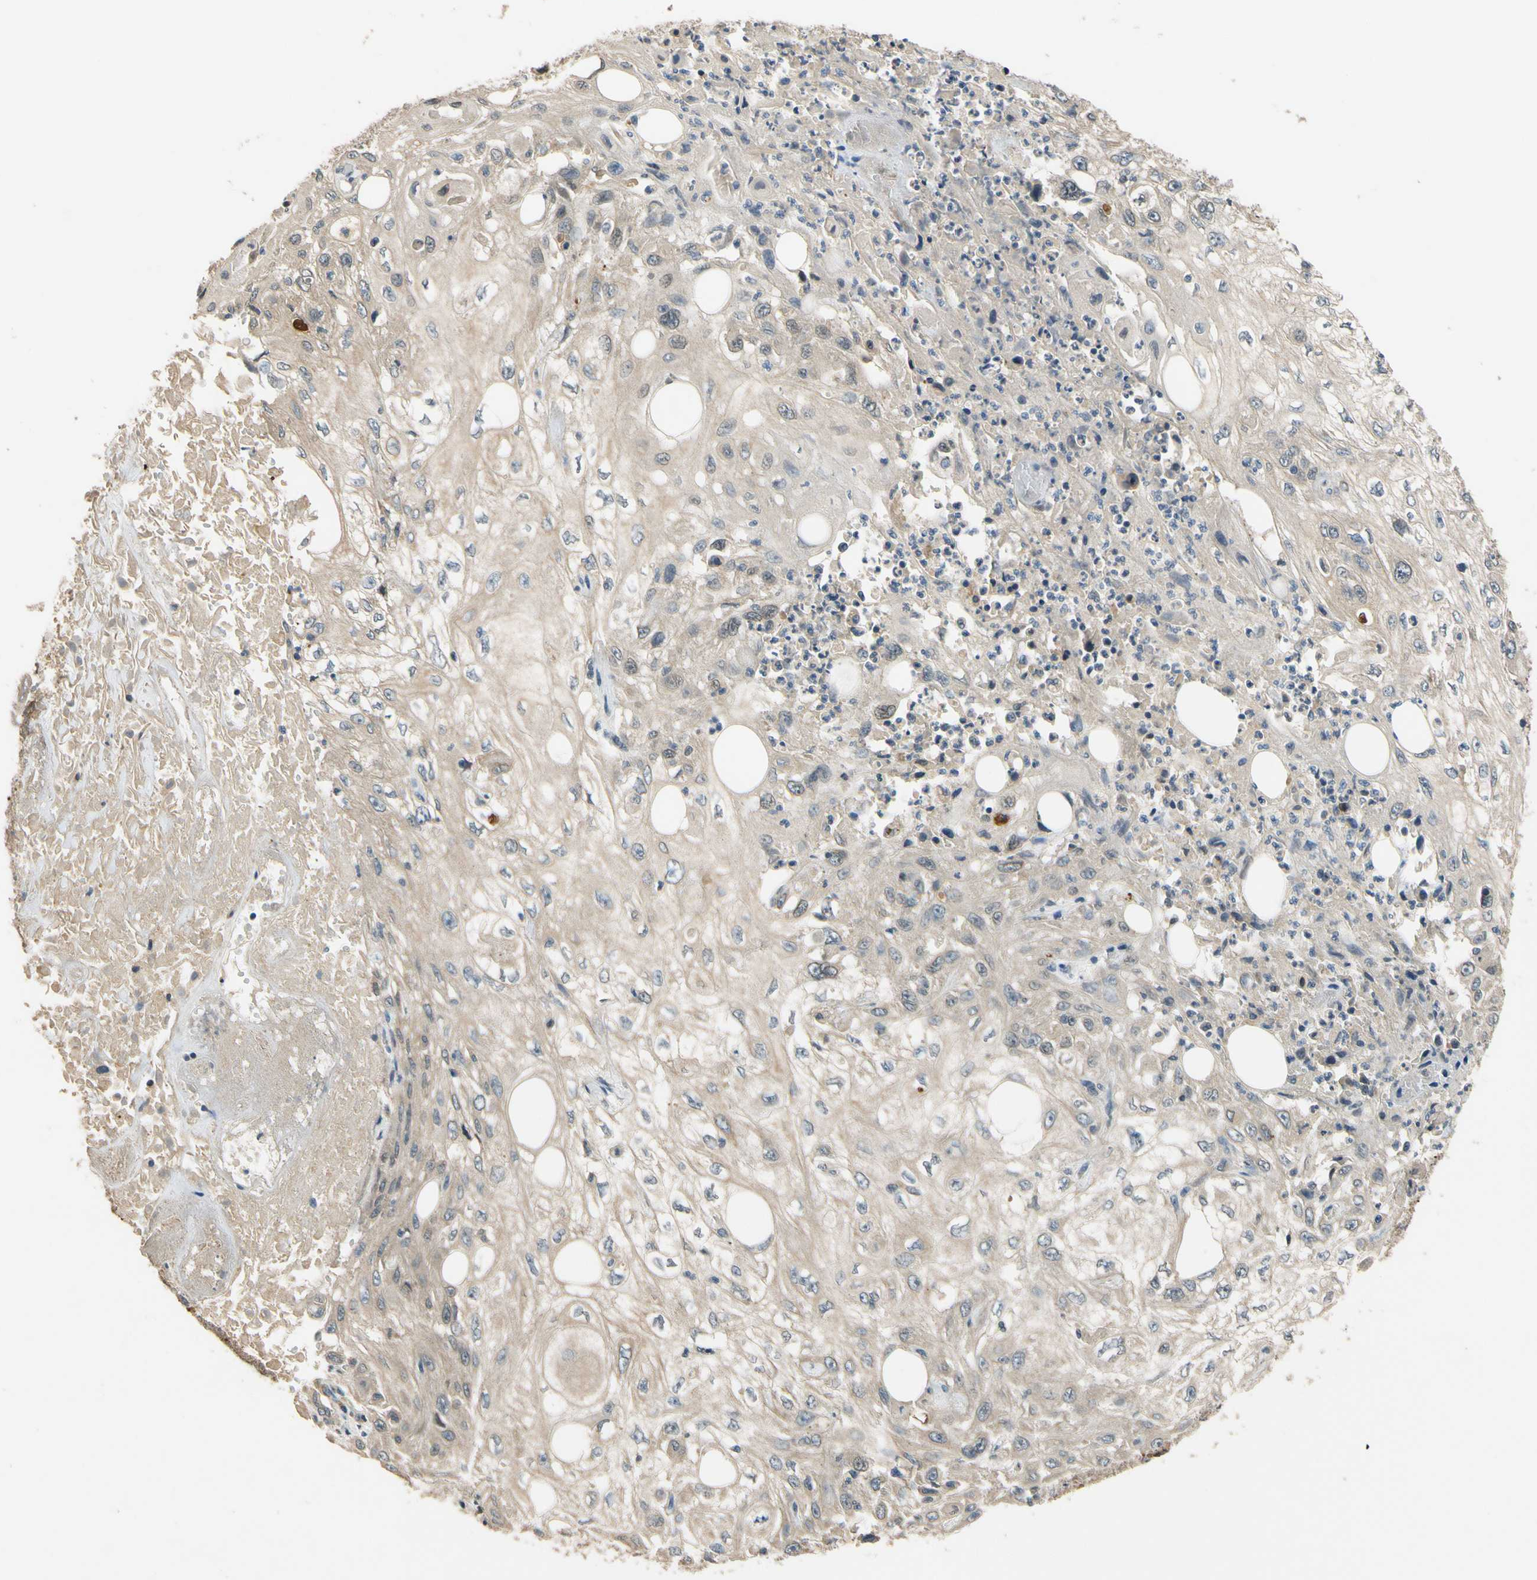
{"staining": {"intensity": "negative", "quantity": "none", "location": "none"}, "tissue": "skin cancer", "cell_type": "Tumor cells", "image_type": "cancer", "snomed": [{"axis": "morphology", "description": "Squamous cell carcinoma, NOS"}, {"axis": "topography", "description": "Skin"}], "caption": "Tumor cells show no significant protein positivity in skin cancer (squamous cell carcinoma). (DAB (3,3'-diaminobenzidine) immunohistochemistry (IHC) visualized using brightfield microscopy, high magnification).", "gene": "ALKBH3", "patient": {"sex": "male", "age": 75}}